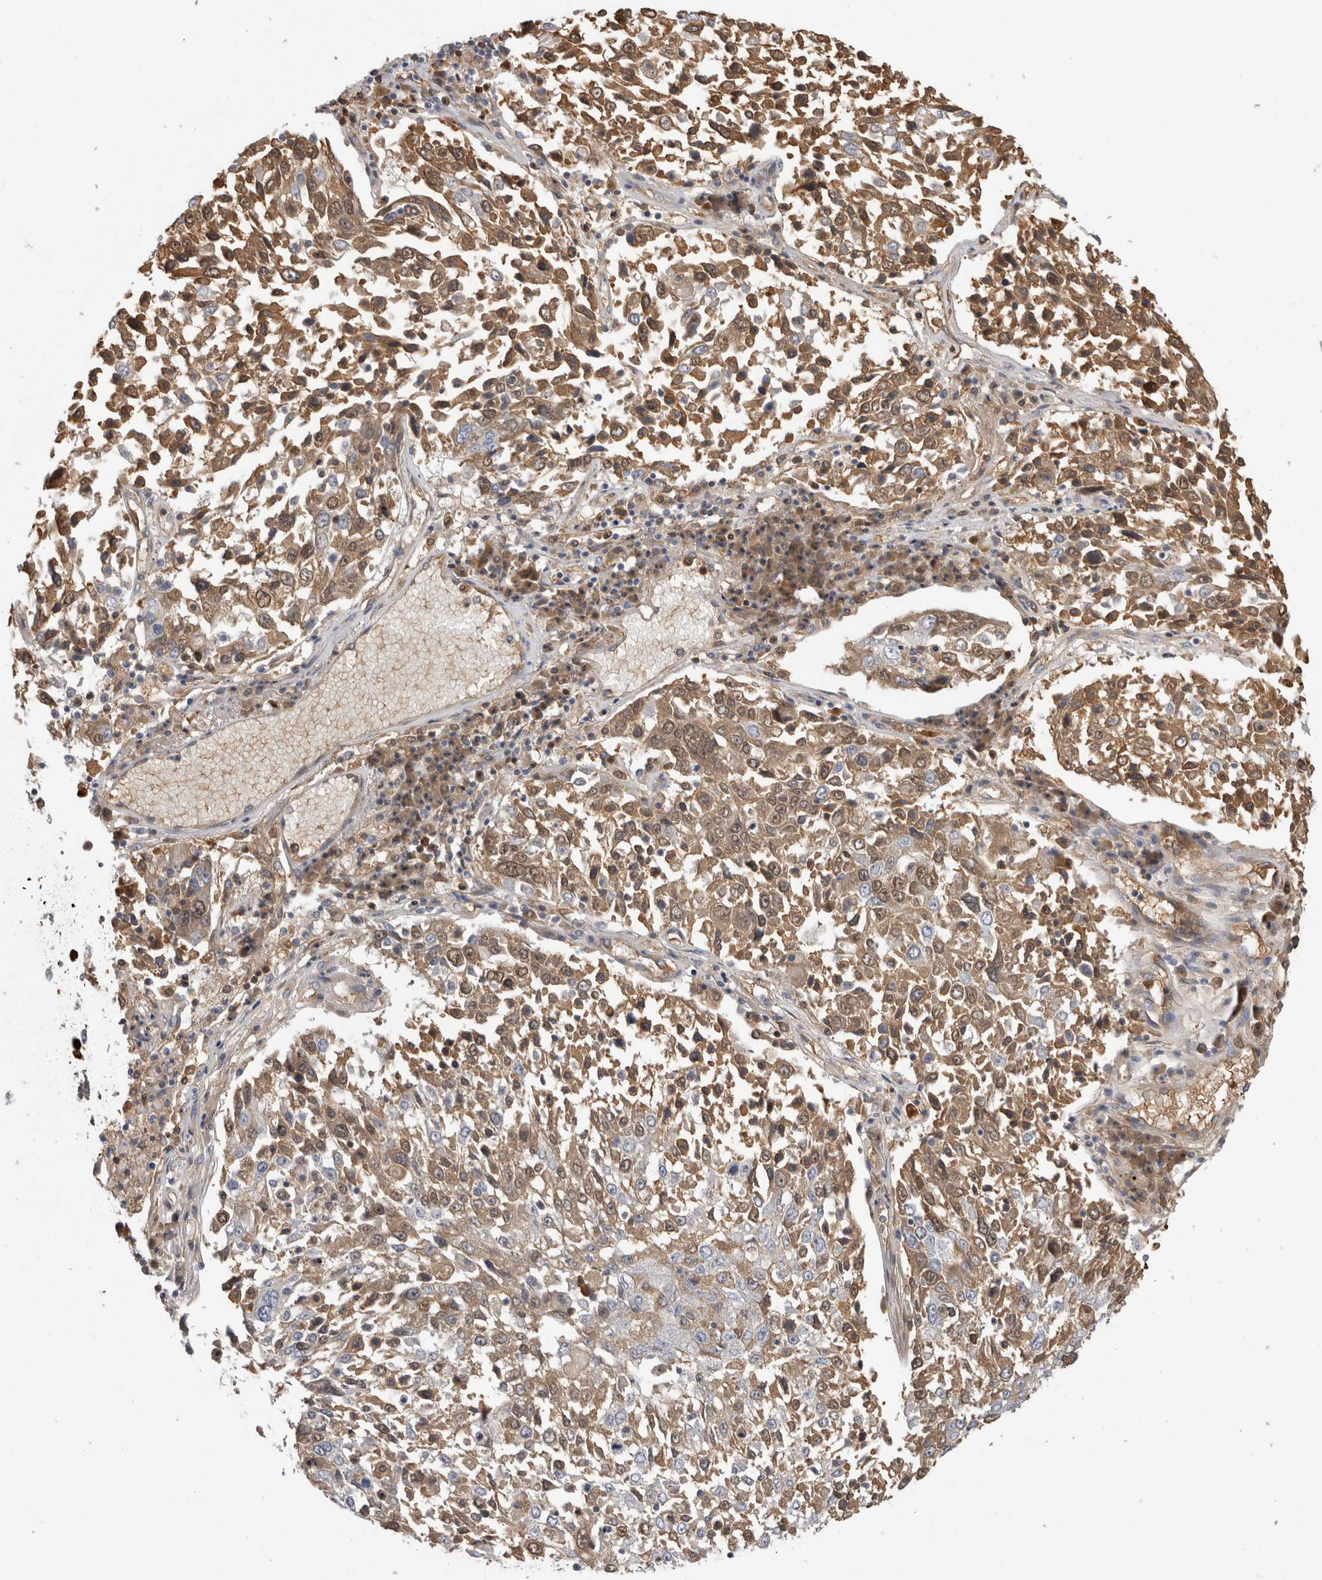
{"staining": {"intensity": "moderate", "quantity": ">75%", "location": "cytoplasmic/membranous"}, "tissue": "lung cancer", "cell_type": "Tumor cells", "image_type": "cancer", "snomed": [{"axis": "morphology", "description": "Squamous cell carcinoma, NOS"}, {"axis": "topography", "description": "Lung"}], "caption": "Immunohistochemistry (IHC) of human squamous cell carcinoma (lung) demonstrates medium levels of moderate cytoplasmic/membranous expression in about >75% of tumor cells.", "gene": "TBCE", "patient": {"sex": "male", "age": 65}}